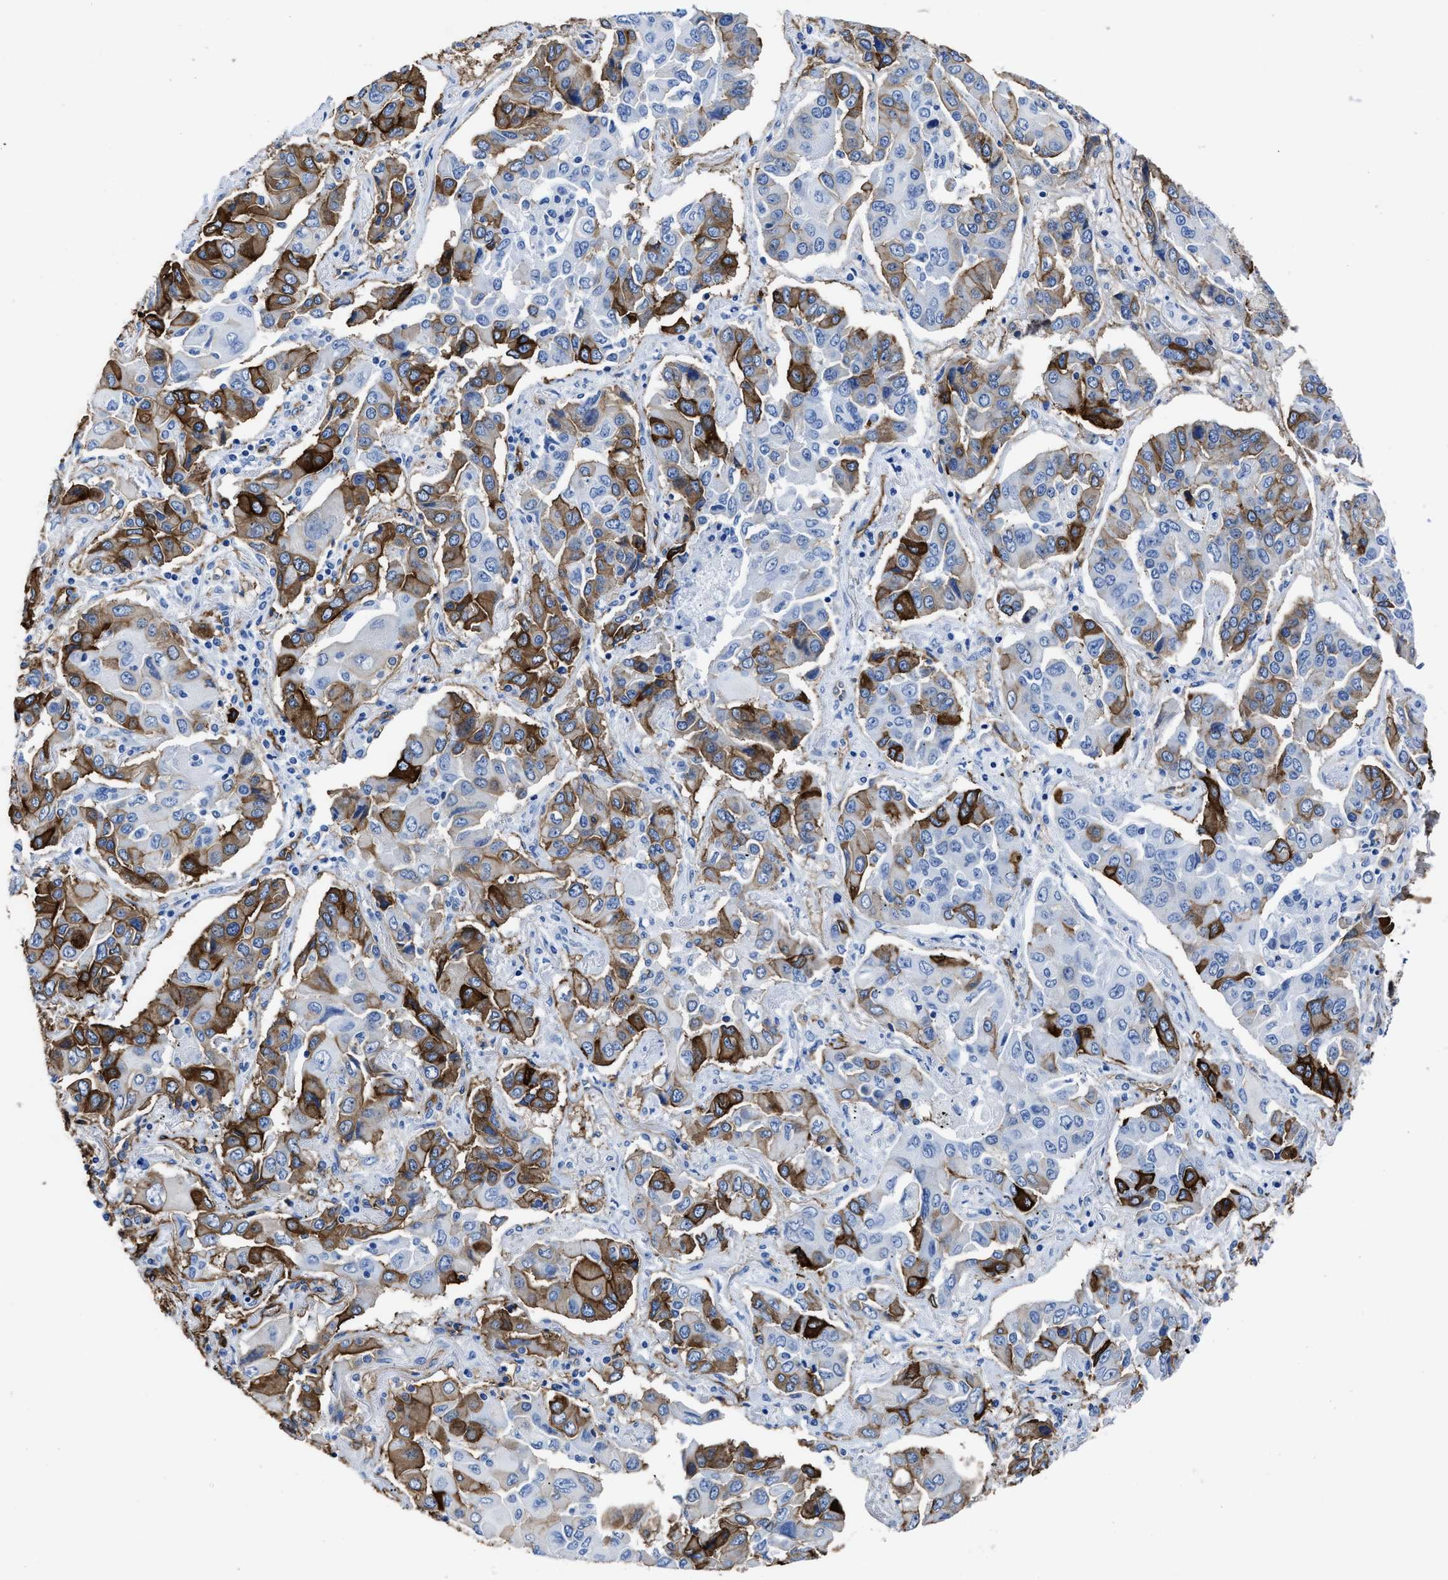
{"staining": {"intensity": "strong", "quantity": "25%-75%", "location": "cytoplasmic/membranous"}, "tissue": "lung cancer", "cell_type": "Tumor cells", "image_type": "cancer", "snomed": [{"axis": "morphology", "description": "Adenocarcinoma, NOS"}, {"axis": "topography", "description": "Lung"}], "caption": "Strong cytoplasmic/membranous staining is seen in approximately 25%-75% of tumor cells in adenocarcinoma (lung).", "gene": "AQP1", "patient": {"sex": "female", "age": 65}}